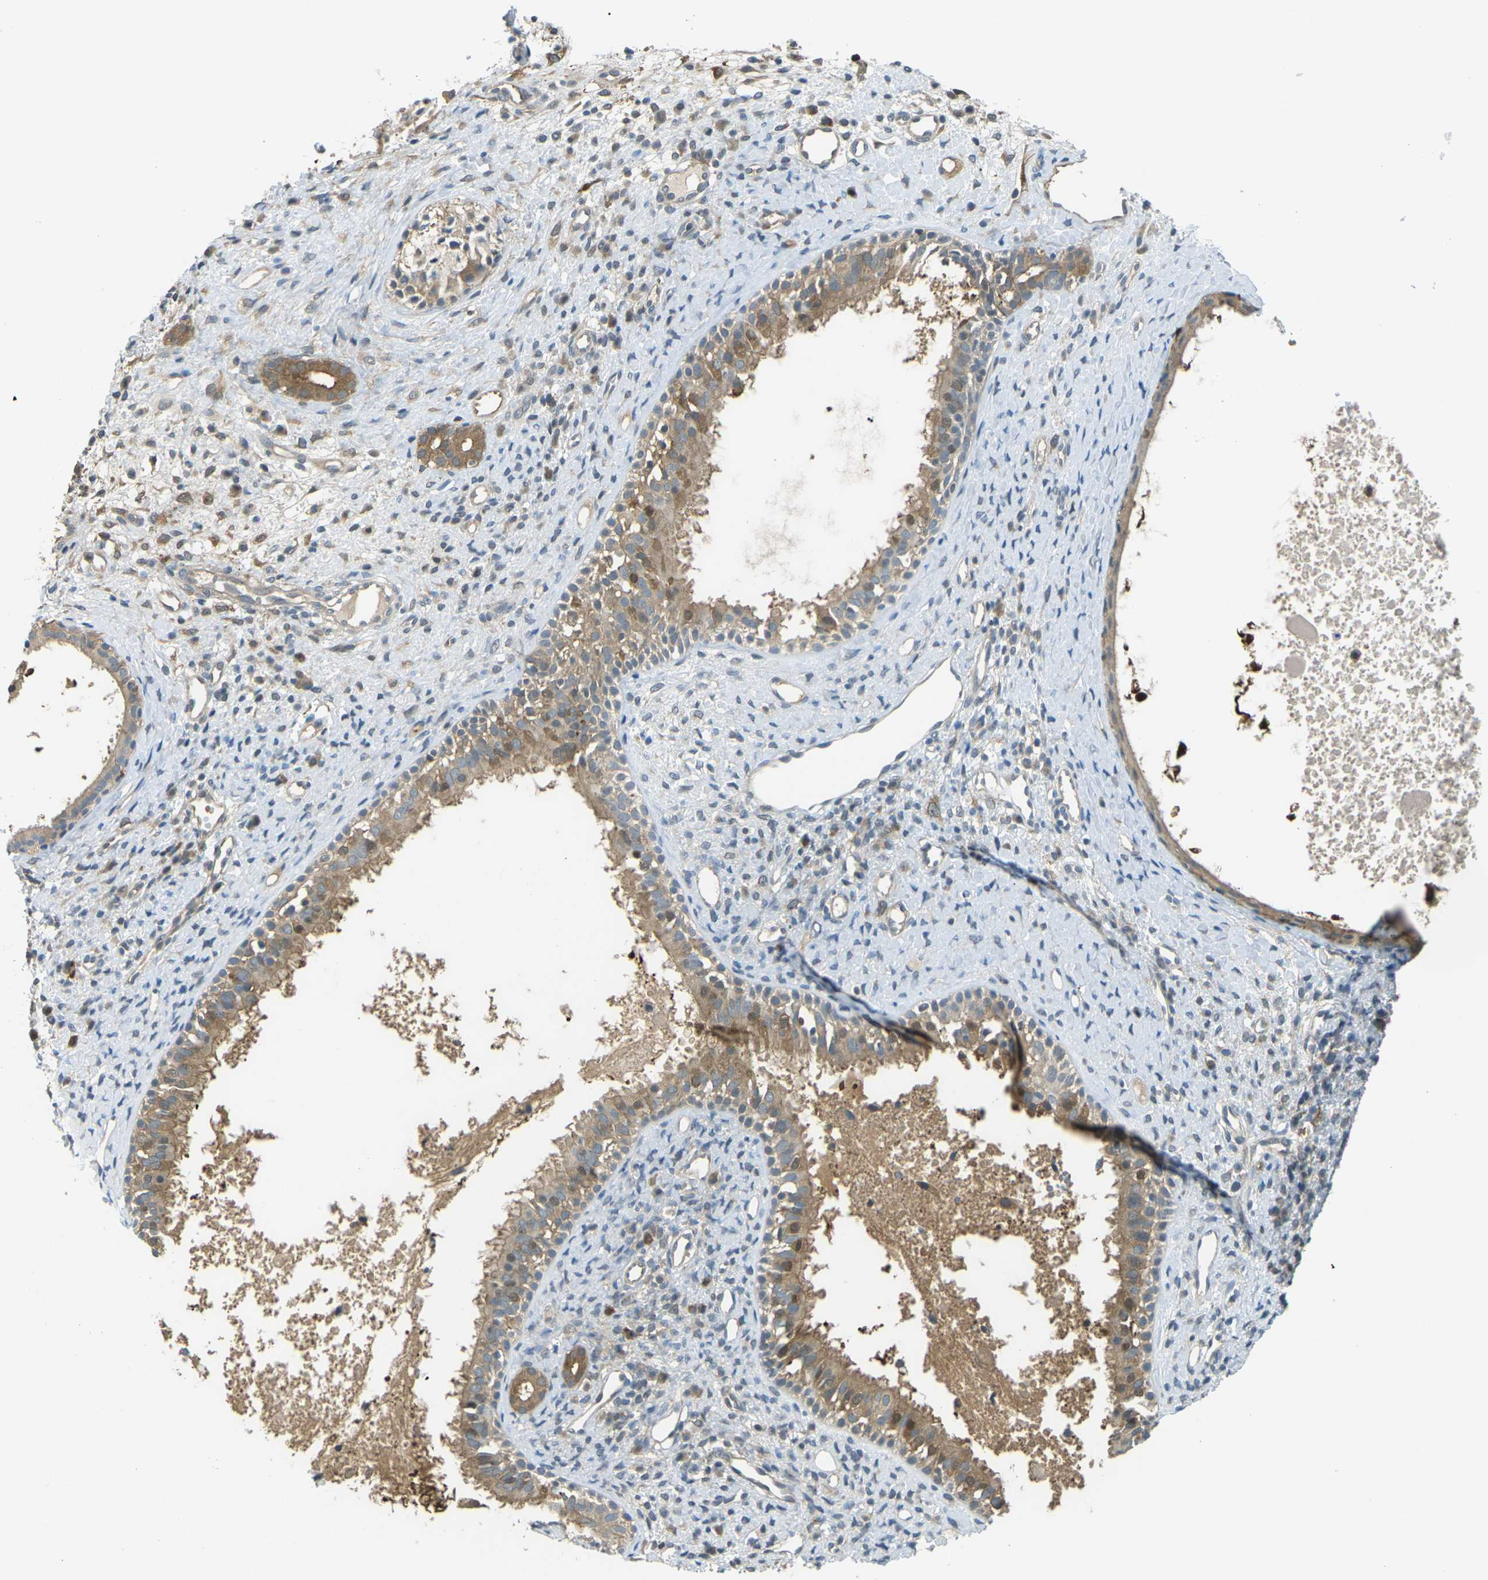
{"staining": {"intensity": "moderate", "quantity": ">75%", "location": "cytoplasmic/membranous"}, "tissue": "nasopharynx", "cell_type": "Respiratory epithelial cells", "image_type": "normal", "snomed": [{"axis": "morphology", "description": "Normal tissue, NOS"}, {"axis": "topography", "description": "Nasopharynx"}], "caption": "A brown stain labels moderate cytoplasmic/membranous staining of a protein in respiratory epithelial cells of unremarkable nasopharynx. (IHC, brightfield microscopy, high magnification).", "gene": "PIEZO2", "patient": {"sex": "male", "age": 22}}